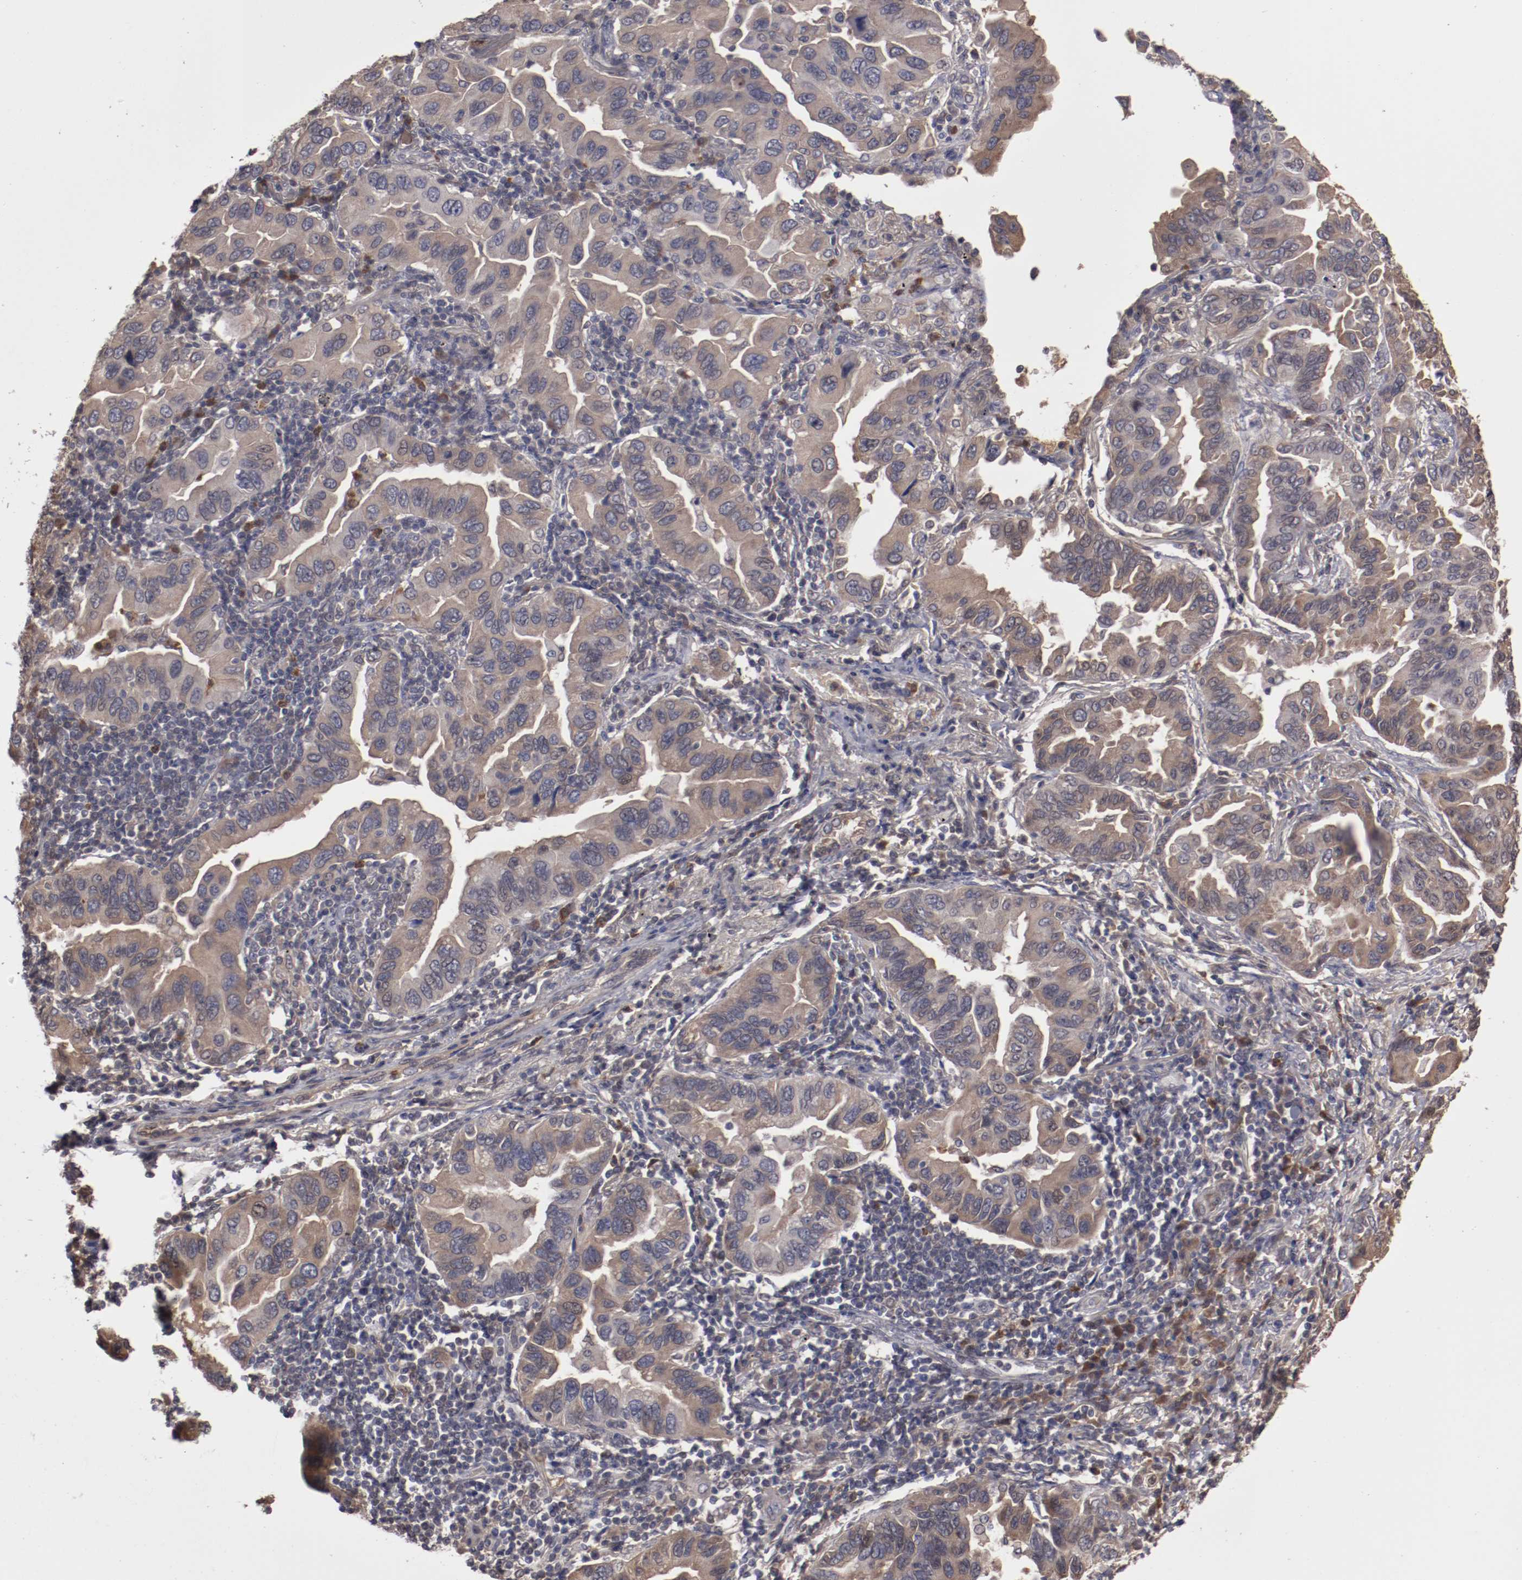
{"staining": {"intensity": "weak", "quantity": "25%-75%", "location": "cytoplasmic/membranous"}, "tissue": "lung cancer", "cell_type": "Tumor cells", "image_type": "cancer", "snomed": [{"axis": "morphology", "description": "Adenocarcinoma, NOS"}, {"axis": "topography", "description": "Lung"}], "caption": "The micrograph reveals a brown stain indicating the presence of a protein in the cytoplasmic/membranous of tumor cells in adenocarcinoma (lung).", "gene": "SERPINA7", "patient": {"sex": "female", "age": 65}}